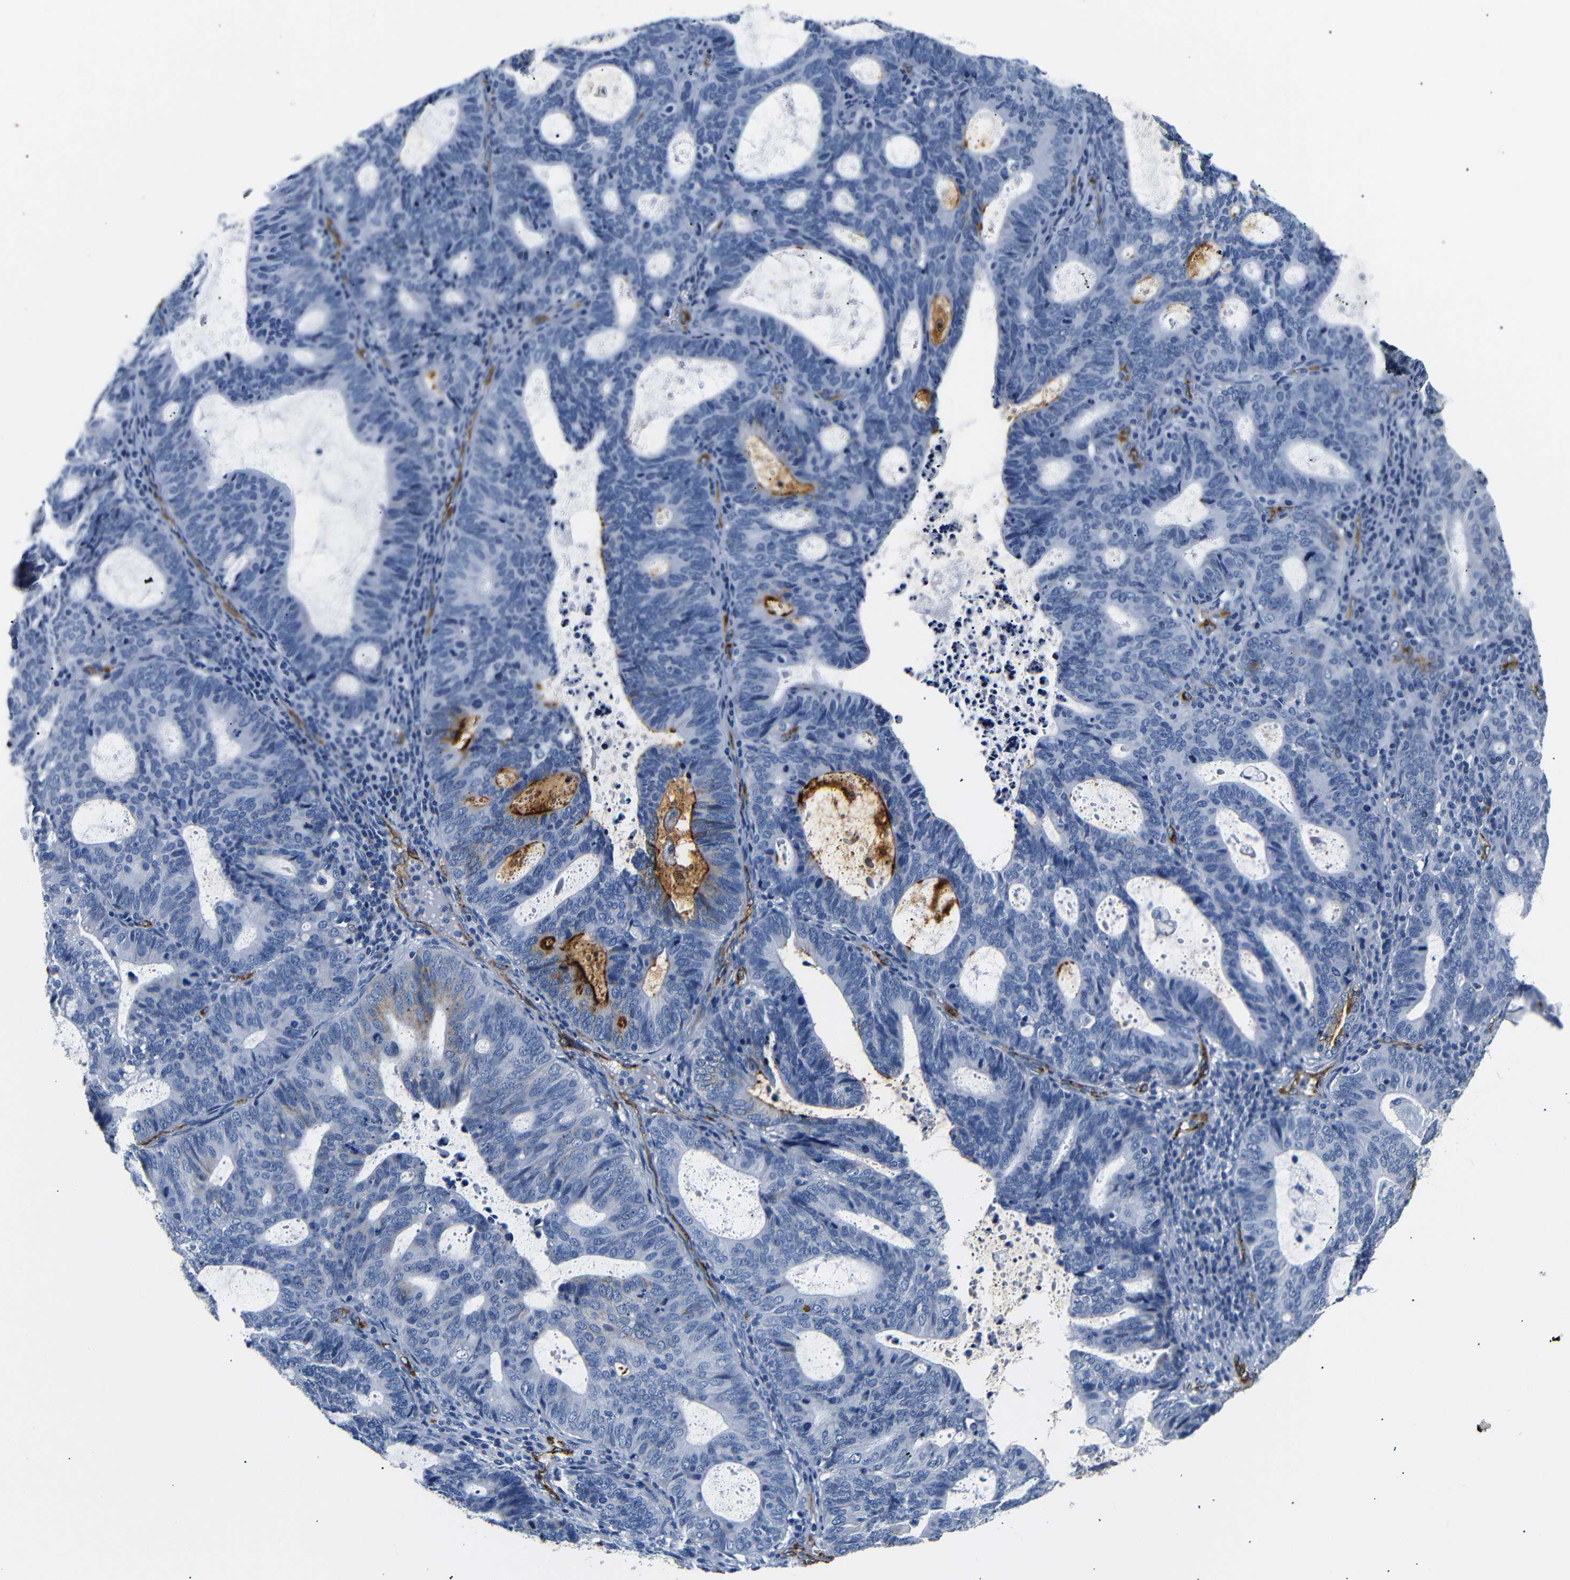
{"staining": {"intensity": "moderate", "quantity": "<25%", "location": "cytoplasmic/membranous"}, "tissue": "endometrial cancer", "cell_type": "Tumor cells", "image_type": "cancer", "snomed": [{"axis": "morphology", "description": "Adenocarcinoma, NOS"}, {"axis": "topography", "description": "Uterus"}], "caption": "This image shows immunohistochemistry (IHC) staining of human endometrial cancer (adenocarcinoma), with low moderate cytoplasmic/membranous positivity in approximately <25% of tumor cells.", "gene": "MUC4", "patient": {"sex": "female", "age": 83}}